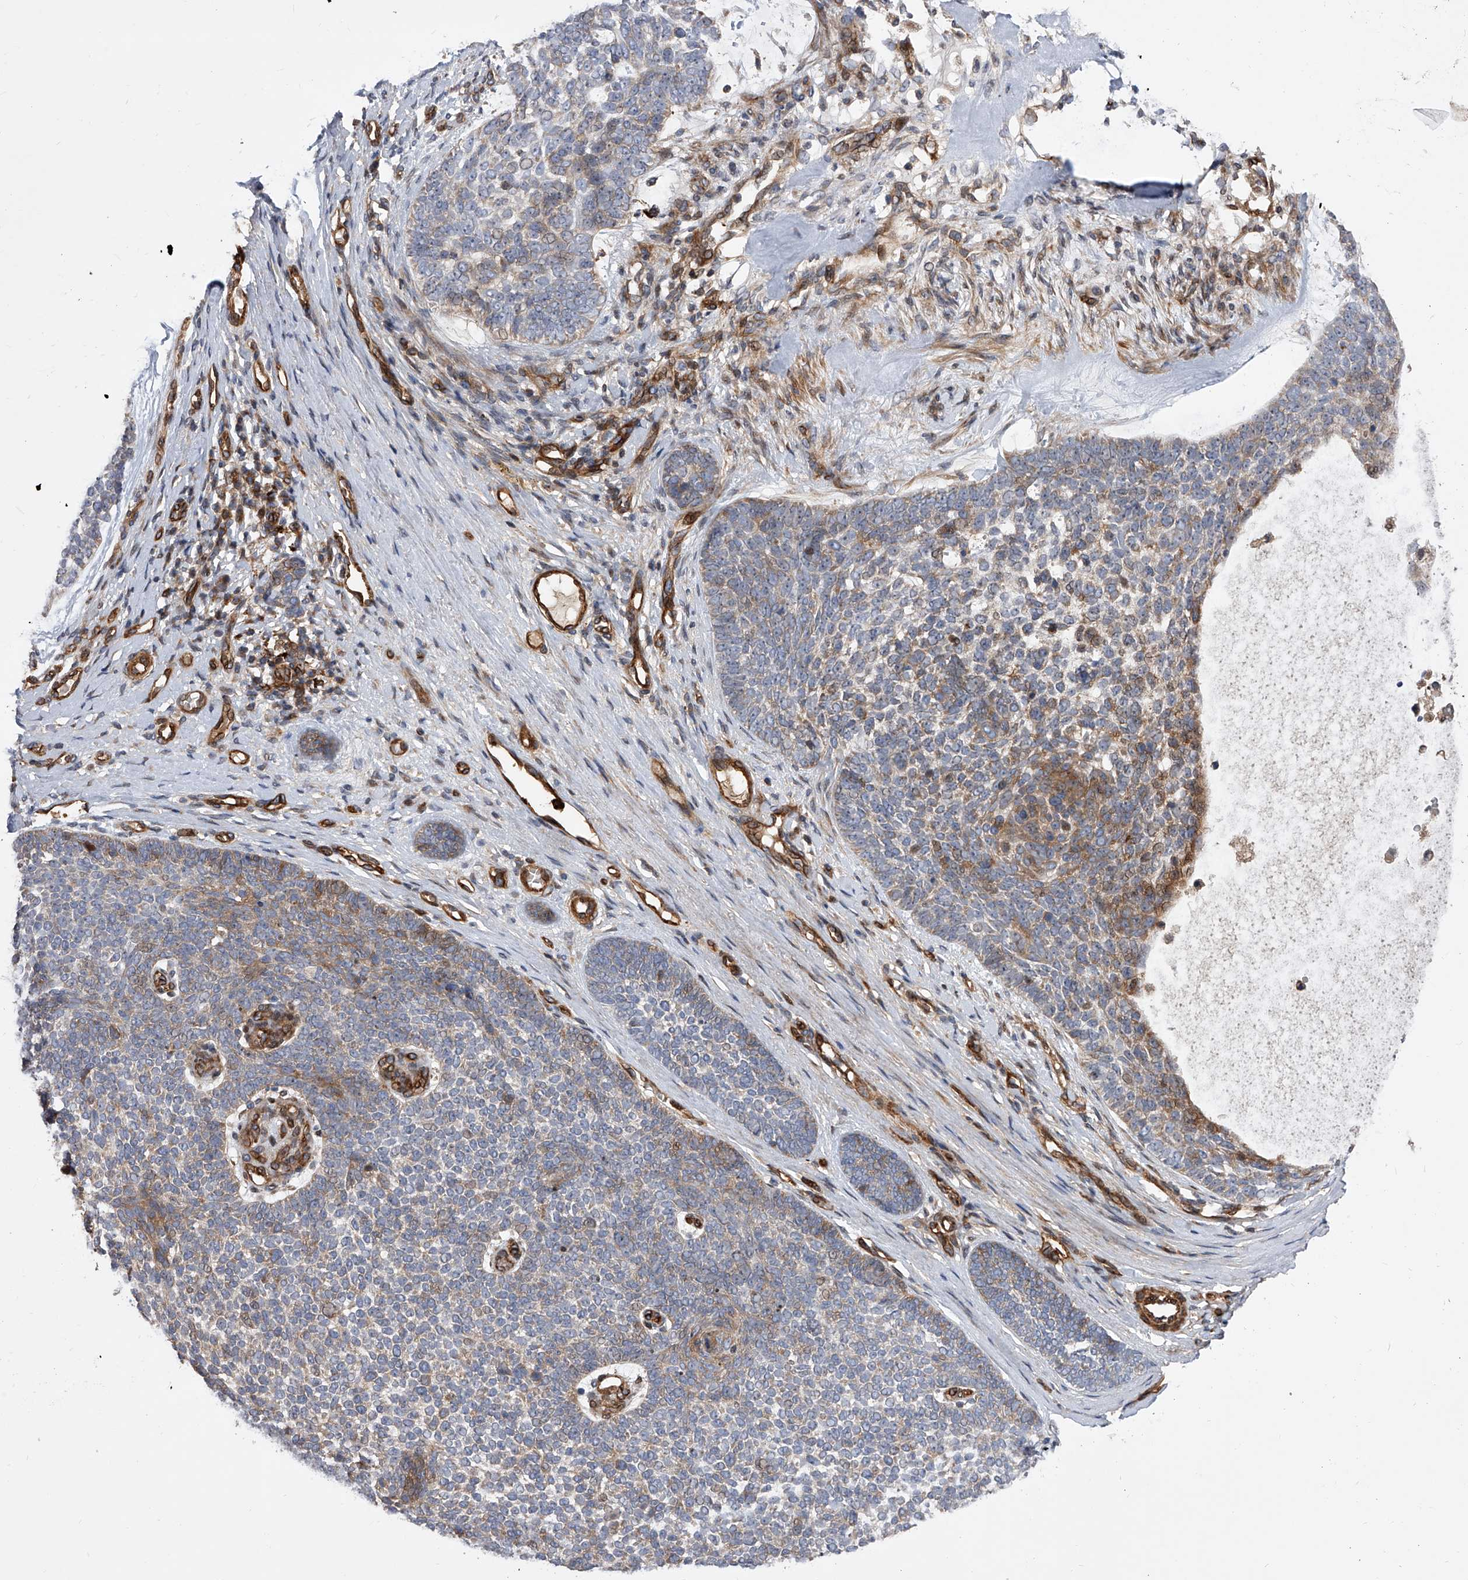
{"staining": {"intensity": "moderate", "quantity": "<25%", "location": "cytoplasmic/membranous"}, "tissue": "skin cancer", "cell_type": "Tumor cells", "image_type": "cancer", "snomed": [{"axis": "morphology", "description": "Basal cell carcinoma"}, {"axis": "topography", "description": "Skin"}], "caption": "Moderate cytoplasmic/membranous staining for a protein is present in about <25% of tumor cells of basal cell carcinoma (skin) using immunohistochemistry.", "gene": "PDSS2", "patient": {"sex": "female", "age": 81}}